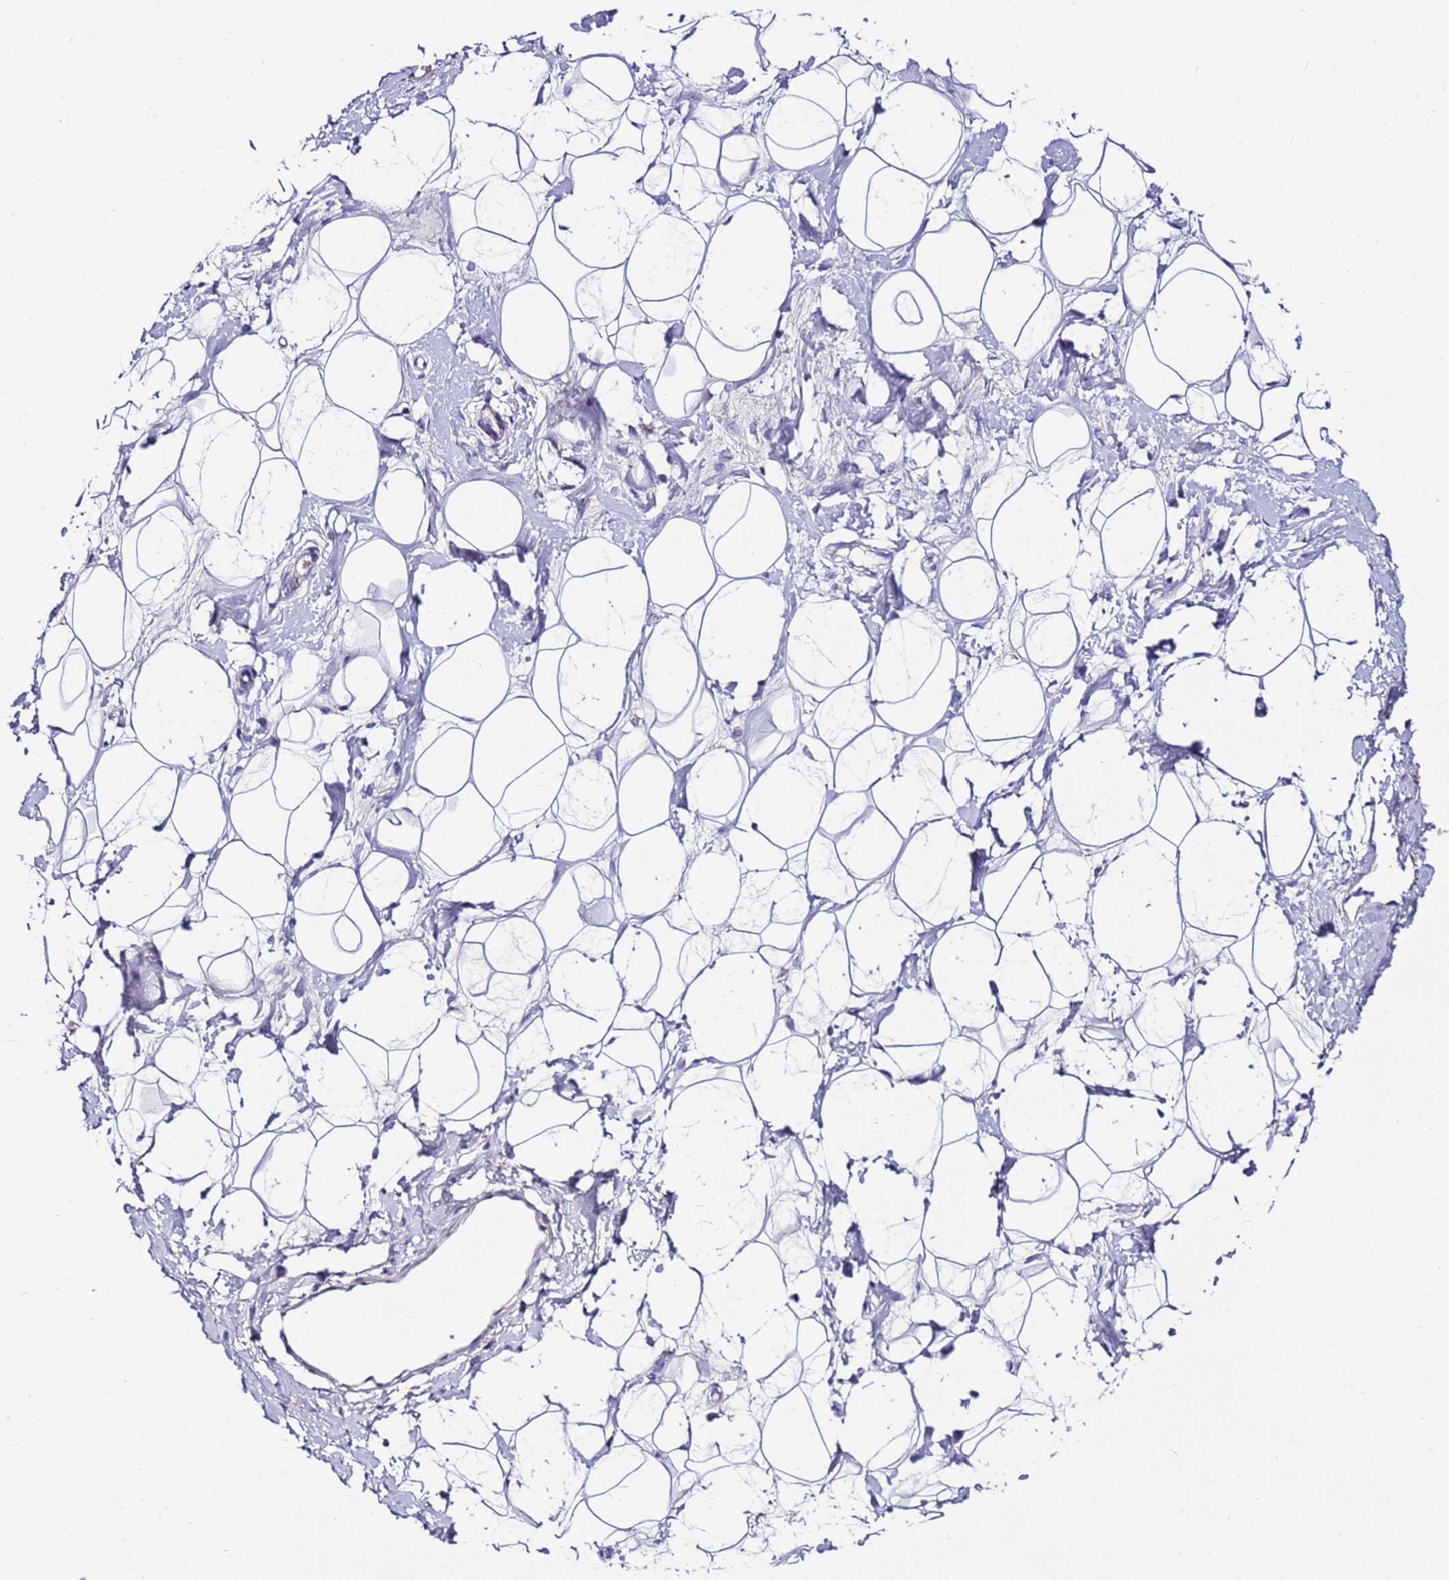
{"staining": {"intensity": "negative", "quantity": "none", "location": "none"}, "tissue": "adipose tissue", "cell_type": "Adipocytes", "image_type": "normal", "snomed": [{"axis": "morphology", "description": "Normal tissue, NOS"}, {"axis": "topography", "description": "Breast"}], "caption": "Benign adipose tissue was stained to show a protein in brown. There is no significant positivity in adipocytes. (DAB (3,3'-diaminobenzidine) IHC, high magnification).", "gene": "EVPLL", "patient": {"sex": "female", "age": 26}}